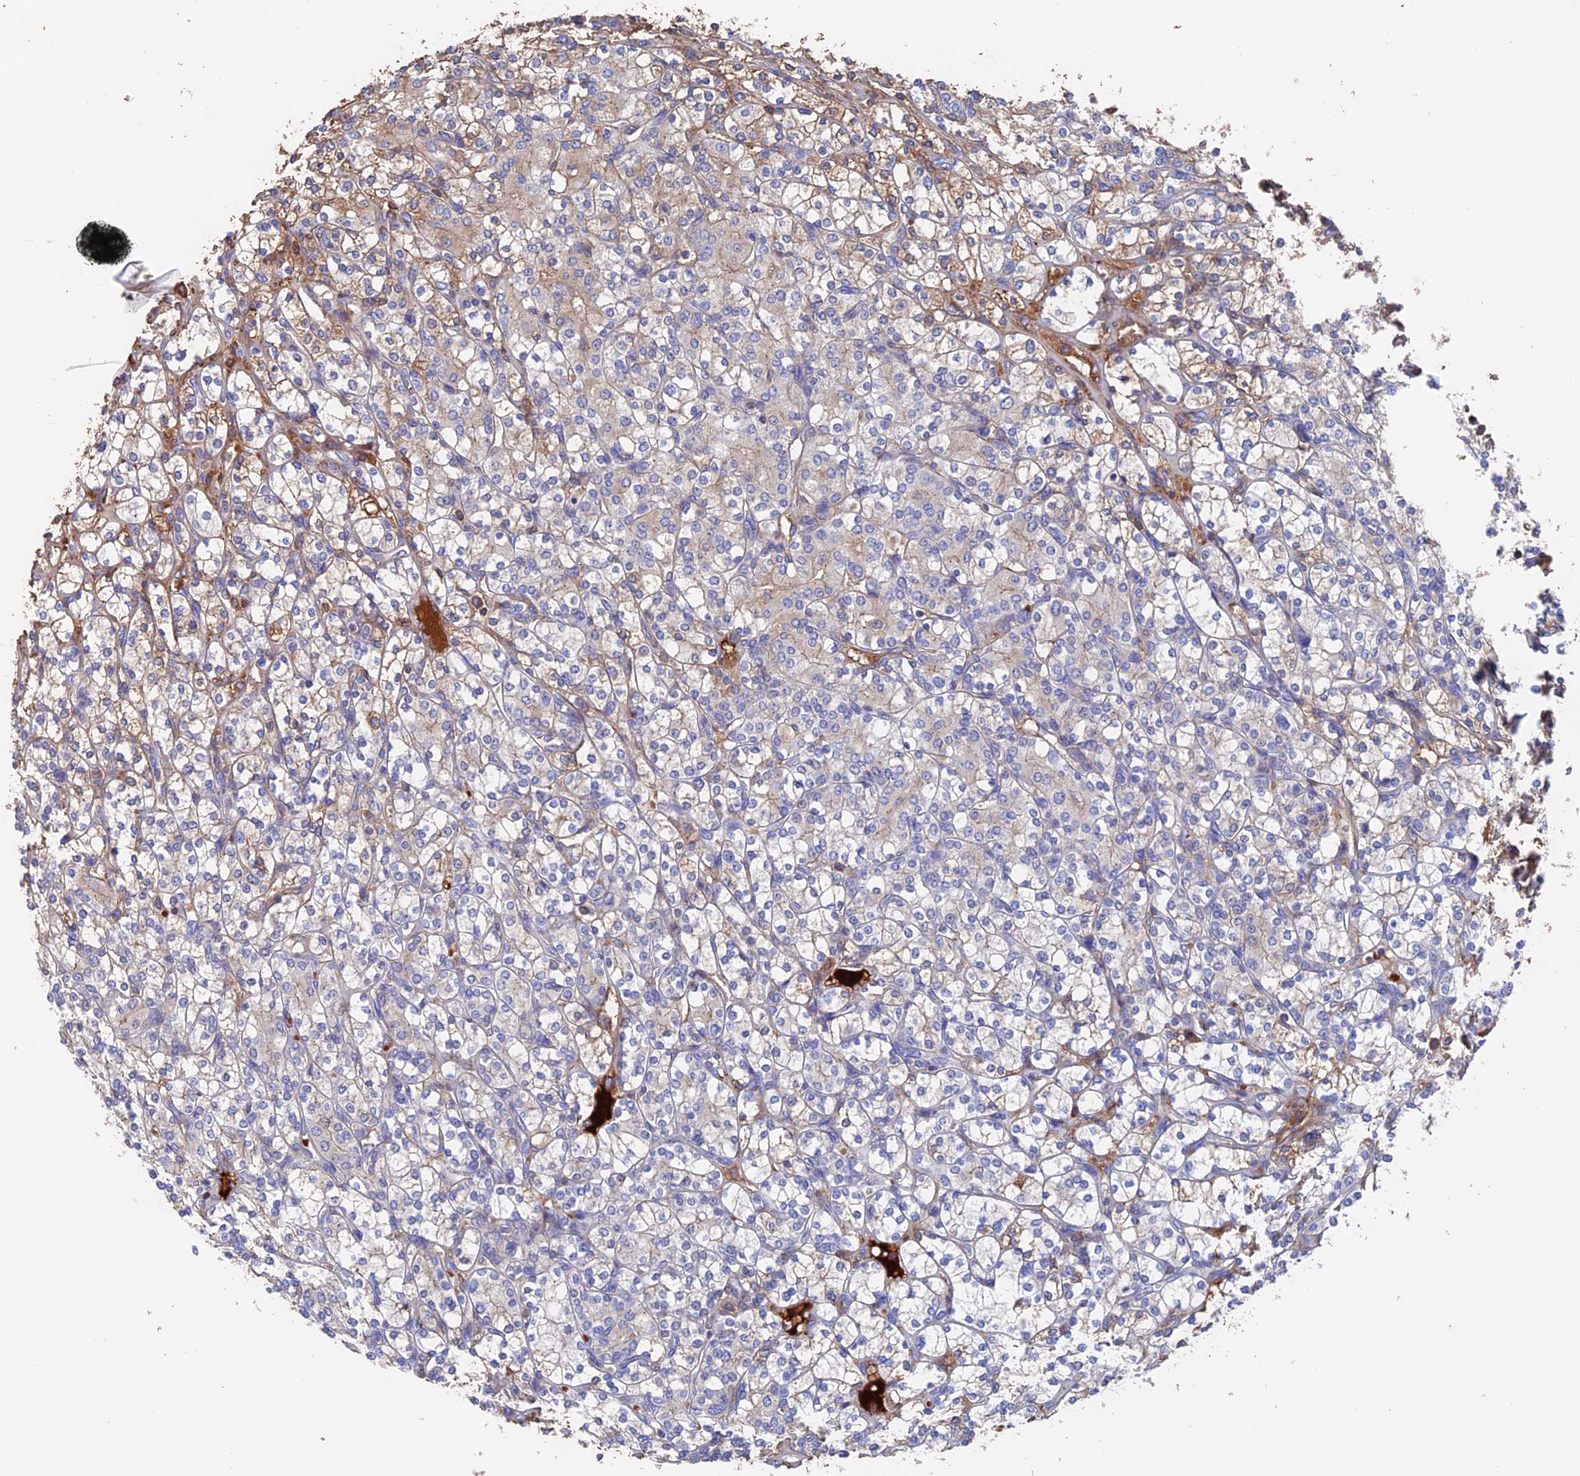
{"staining": {"intensity": "negative", "quantity": "none", "location": "none"}, "tissue": "renal cancer", "cell_type": "Tumor cells", "image_type": "cancer", "snomed": [{"axis": "morphology", "description": "Adenocarcinoma, NOS"}, {"axis": "topography", "description": "Kidney"}], "caption": "Renal cancer (adenocarcinoma) stained for a protein using immunohistochemistry demonstrates no positivity tumor cells.", "gene": "HPF1", "patient": {"sex": "male", "age": 77}}